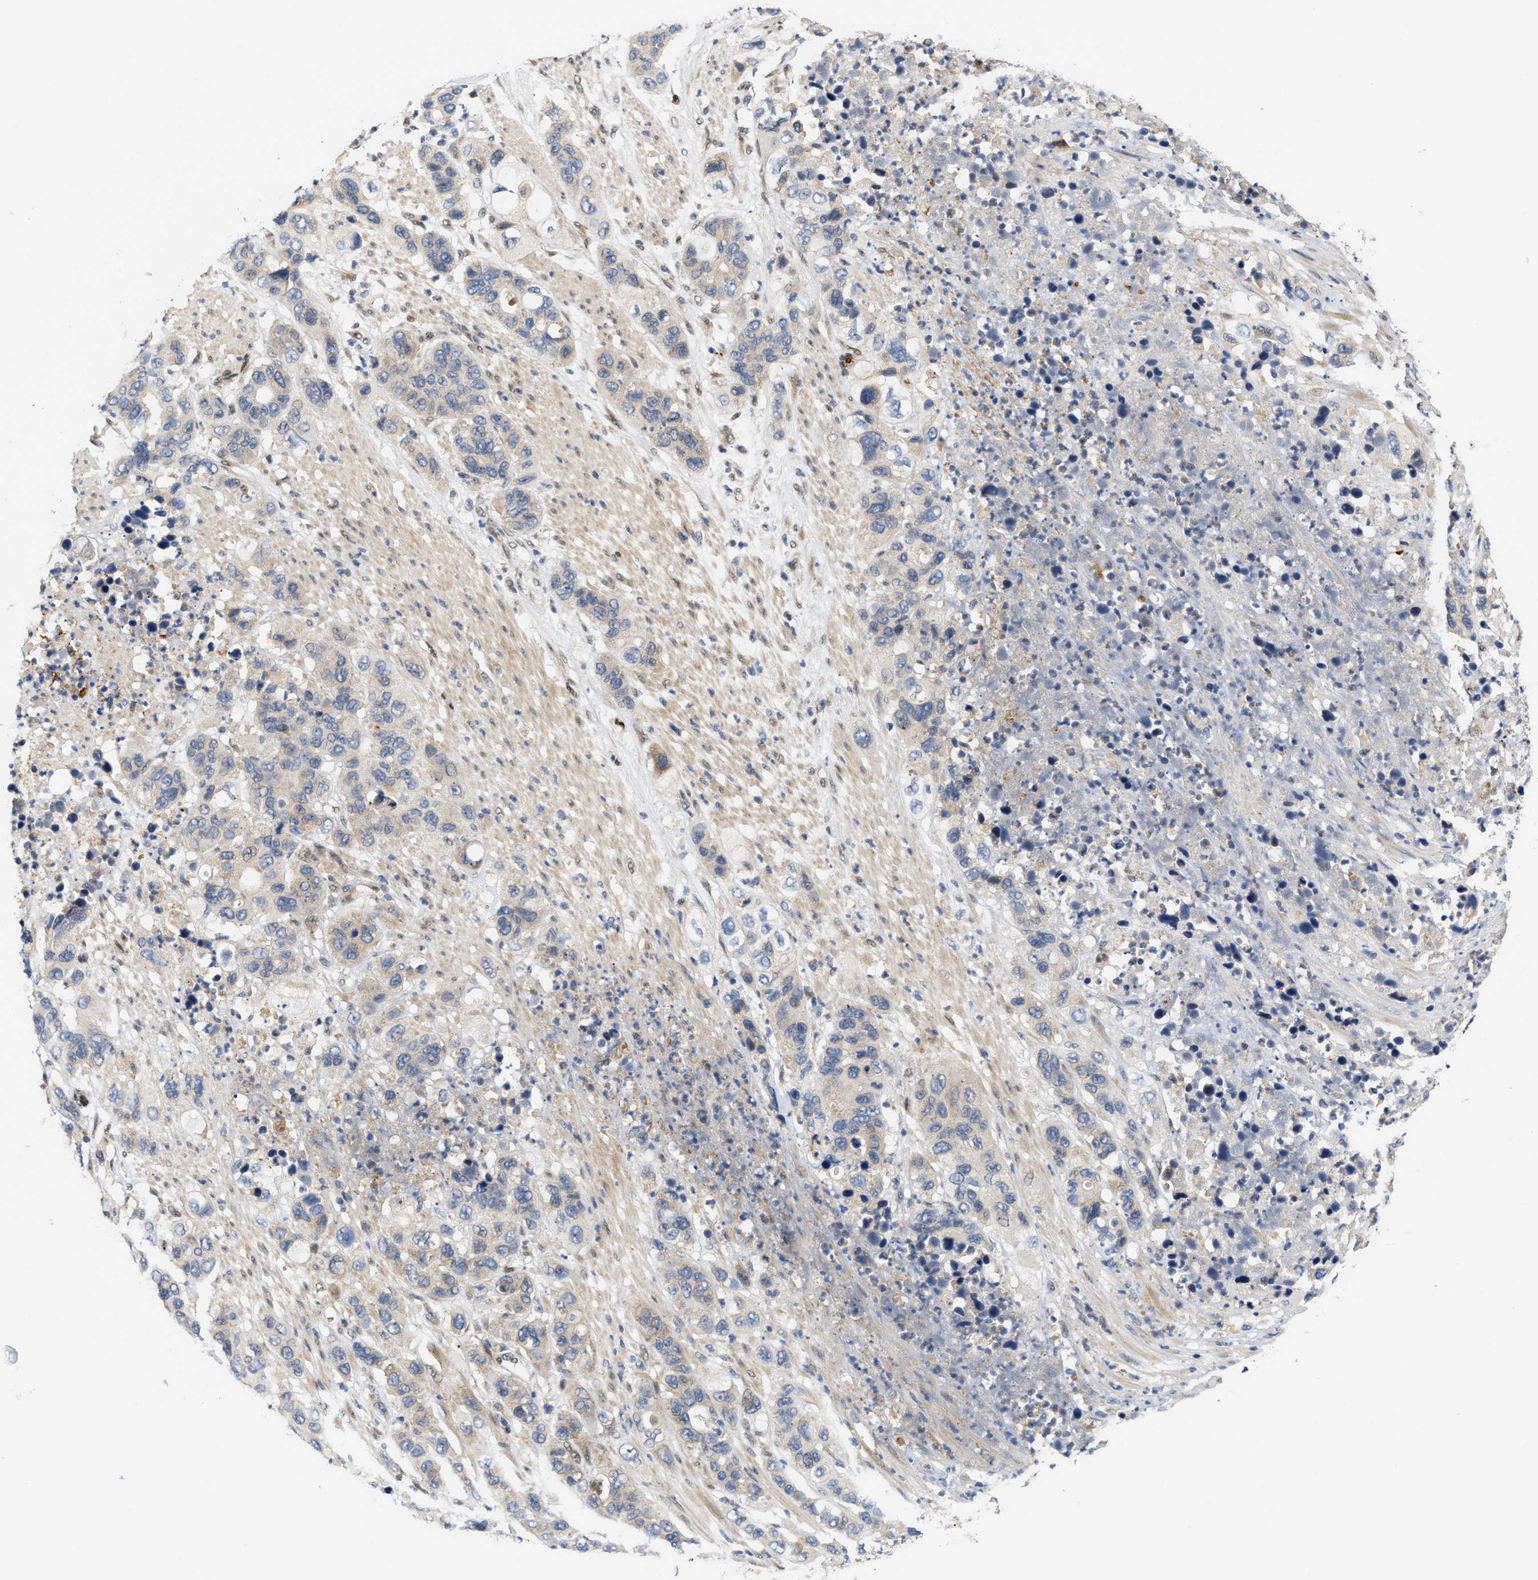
{"staining": {"intensity": "weak", "quantity": "<25%", "location": "cytoplasmic/membranous"}, "tissue": "pancreatic cancer", "cell_type": "Tumor cells", "image_type": "cancer", "snomed": [{"axis": "morphology", "description": "Adenocarcinoma, NOS"}, {"axis": "topography", "description": "Pancreas"}], "caption": "Tumor cells show no significant expression in pancreatic cancer (adenocarcinoma).", "gene": "TCF4", "patient": {"sex": "female", "age": 71}}